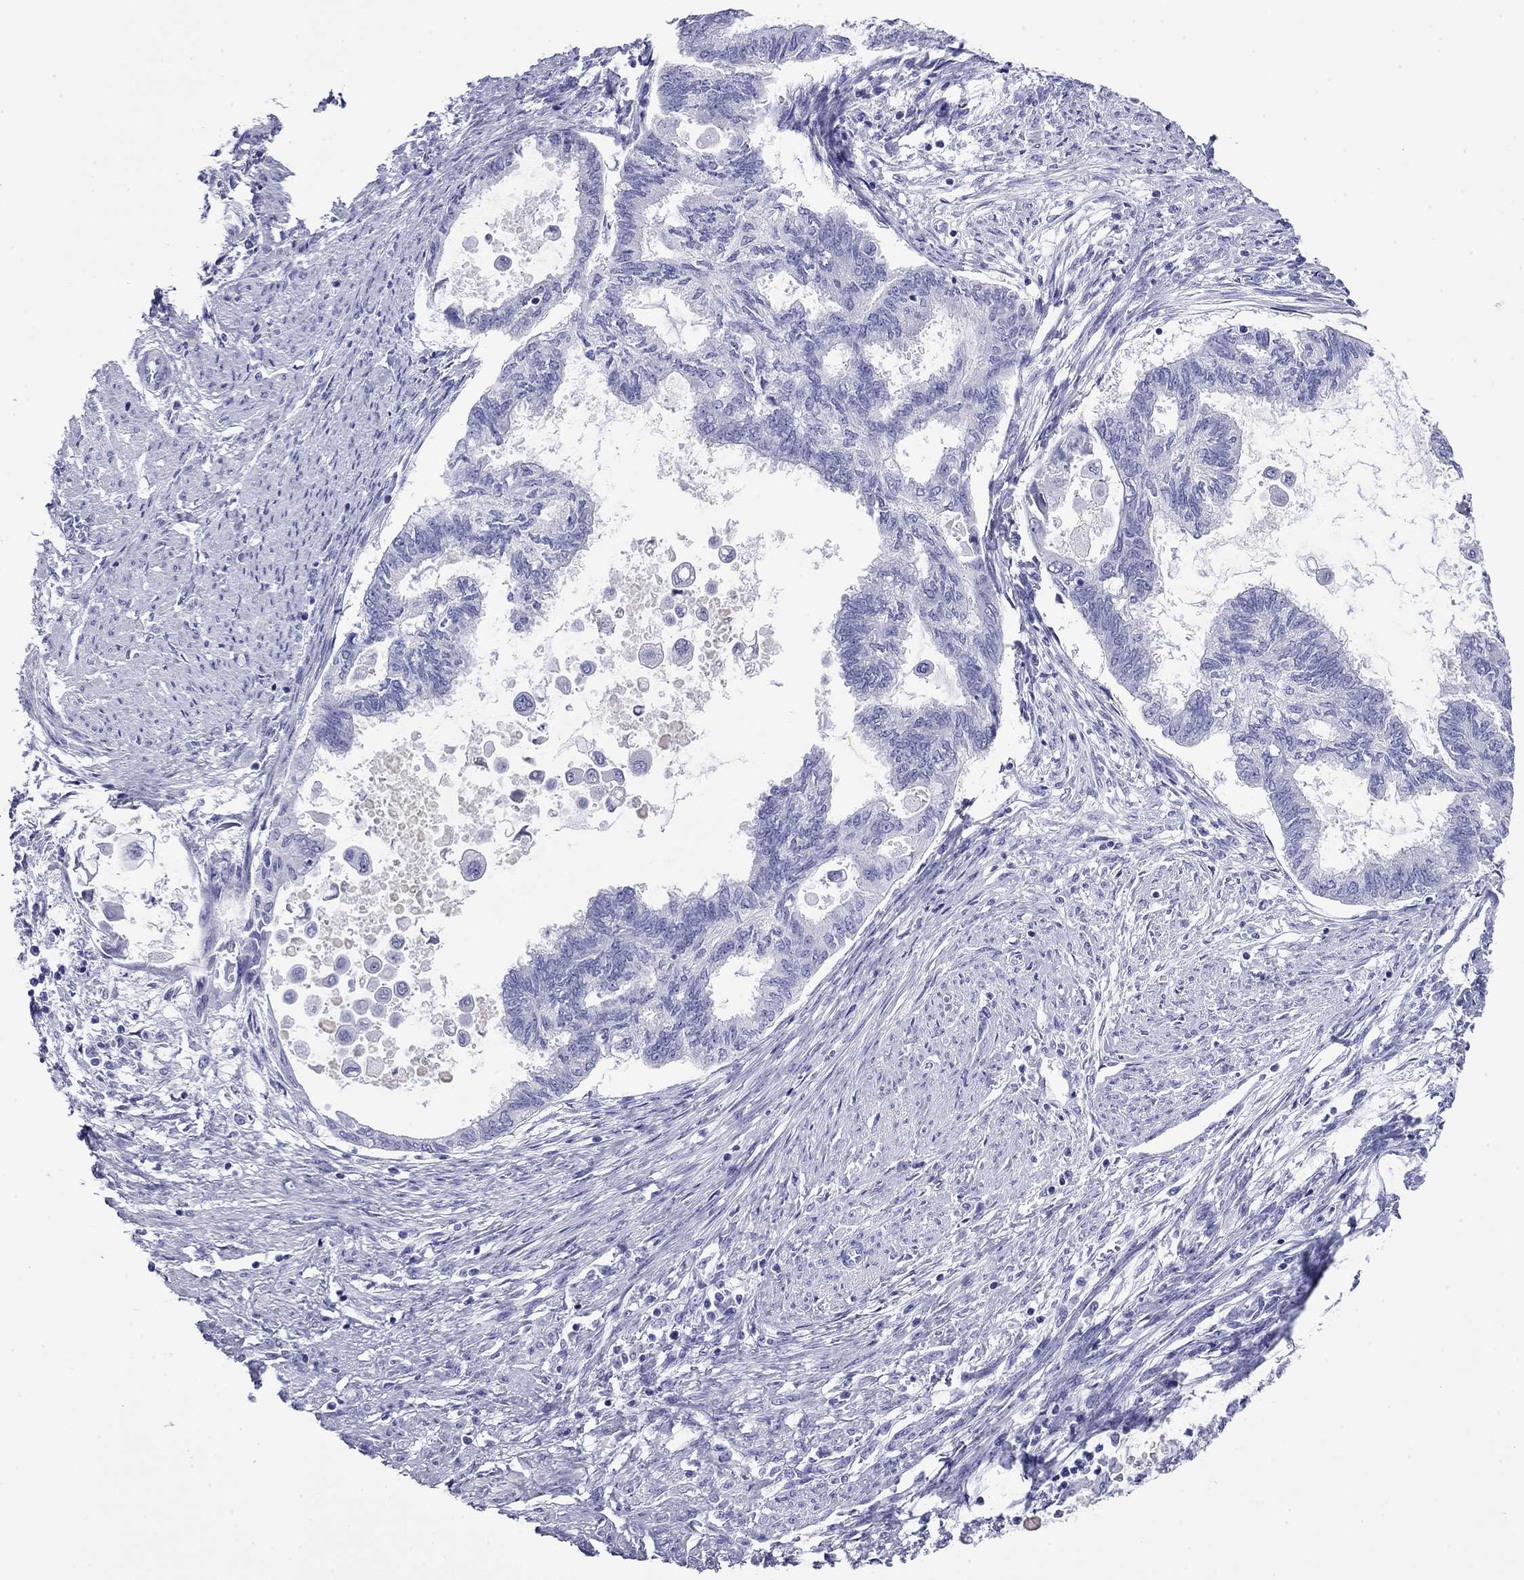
{"staining": {"intensity": "negative", "quantity": "none", "location": "none"}, "tissue": "endometrial cancer", "cell_type": "Tumor cells", "image_type": "cancer", "snomed": [{"axis": "morphology", "description": "Adenocarcinoma, NOS"}, {"axis": "topography", "description": "Endometrium"}], "caption": "High power microscopy micrograph of an immunohistochemistry photomicrograph of endometrial cancer, revealing no significant expression in tumor cells. Nuclei are stained in blue.", "gene": "GIP", "patient": {"sex": "female", "age": 86}}